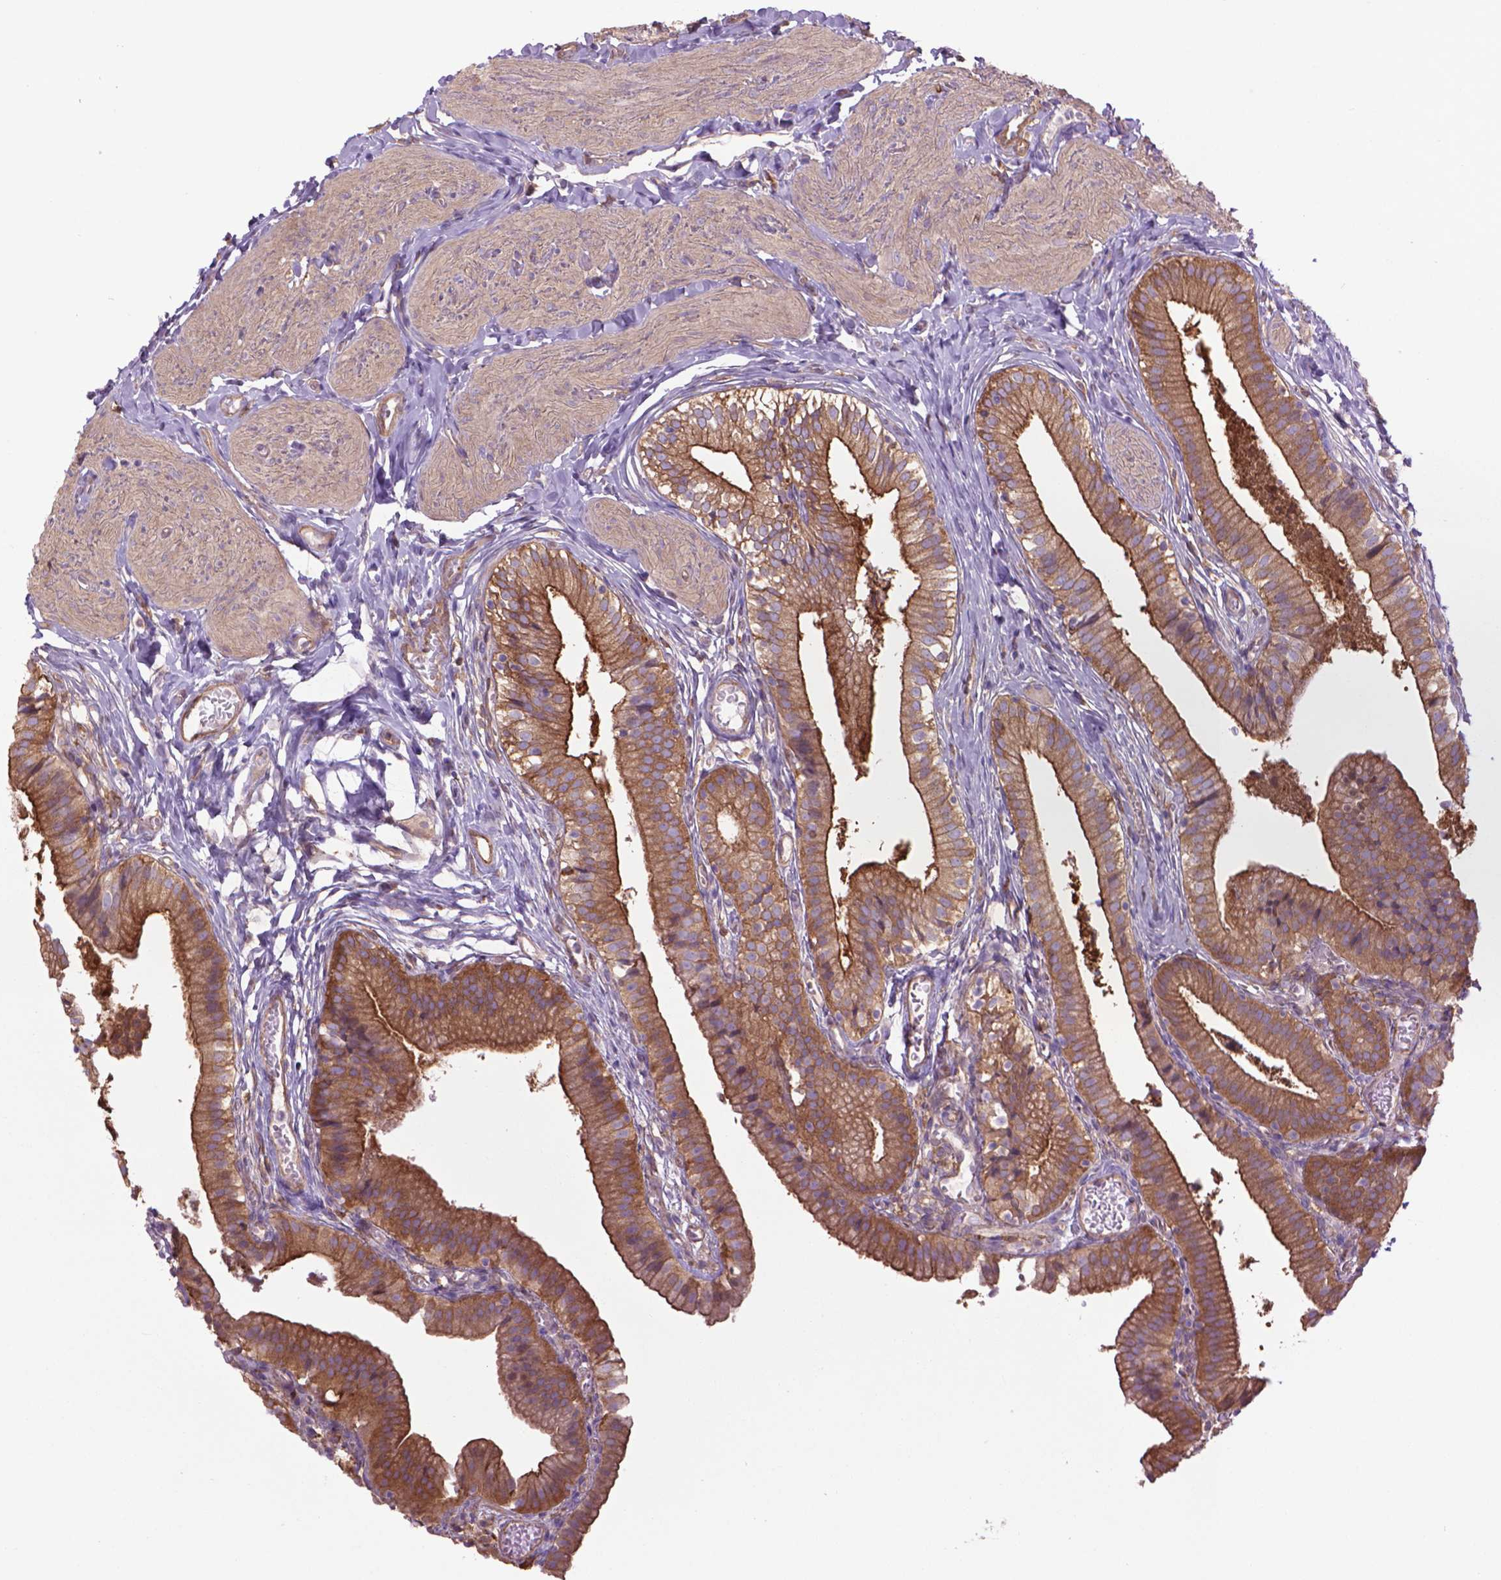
{"staining": {"intensity": "moderate", "quantity": ">75%", "location": "cytoplasmic/membranous"}, "tissue": "gallbladder", "cell_type": "Glandular cells", "image_type": "normal", "snomed": [{"axis": "morphology", "description": "Normal tissue, NOS"}, {"axis": "topography", "description": "Gallbladder"}], "caption": "Brown immunohistochemical staining in normal human gallbladder reveals moderate cytoplasmic/membranous positivity in about >75% of glandular cells. The protein is stained brown, and the nuclei are stained in blue (DAB IHC with brightfield microscopy, high magnification).", "gene": "CORO1B", "patient": {"sex": "female", "age": 47}}